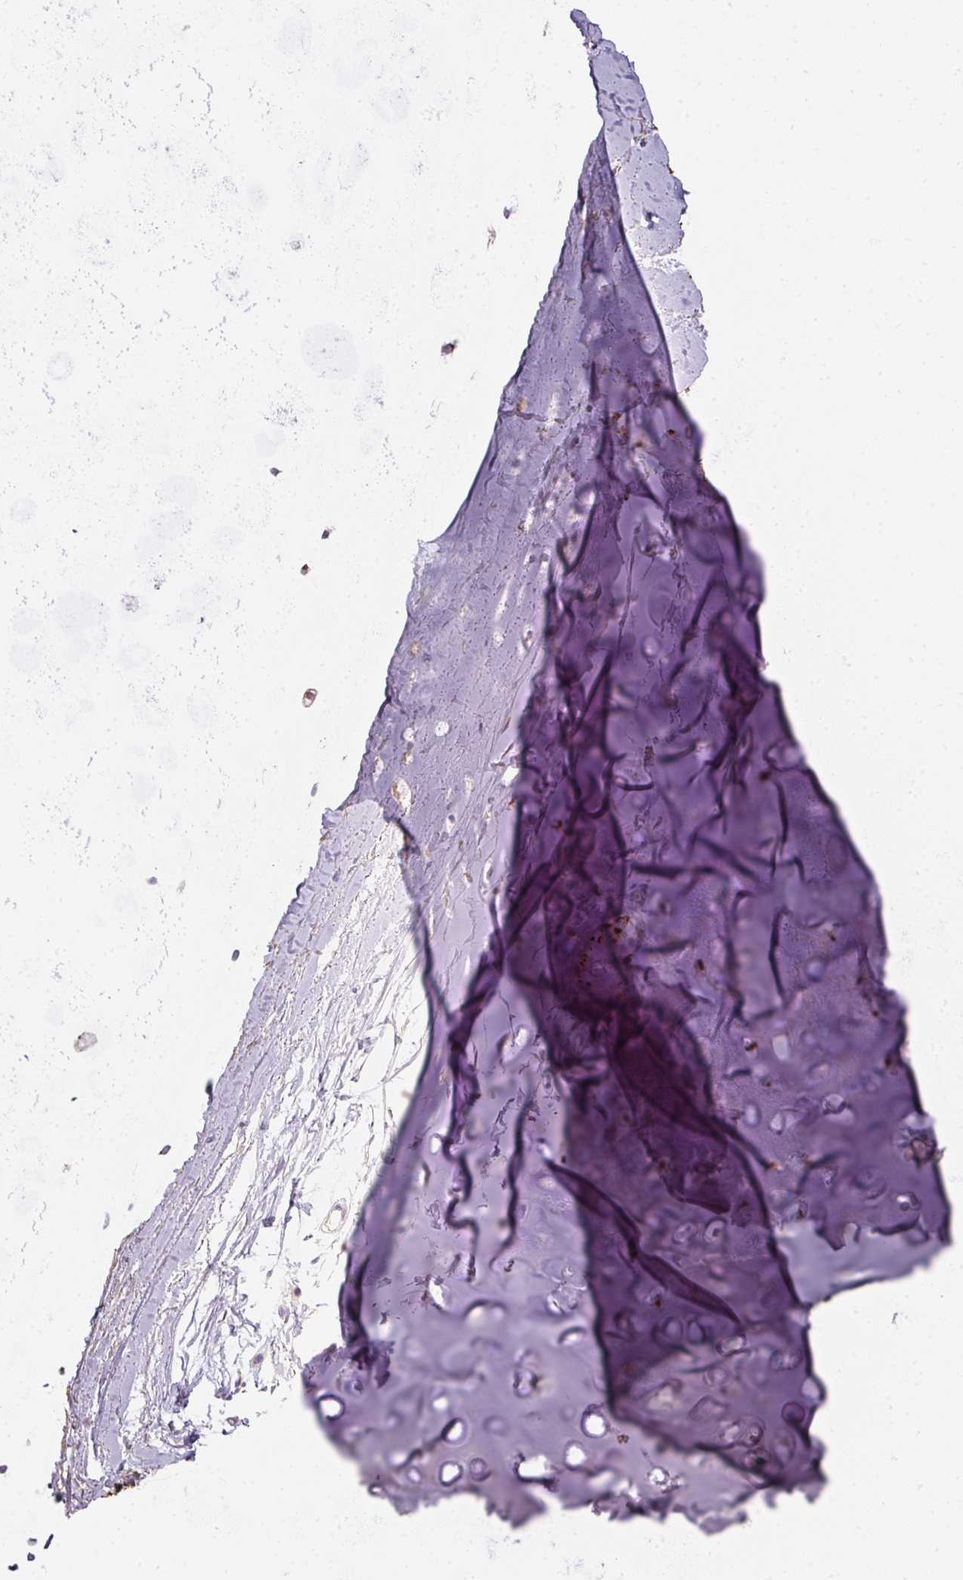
{"staining": {"intensity": "weak", "quantity": "25%-75%", "location": "cytoplasmic/membranous"}, "tissue": "adipose tissue", "cell_type": "Adipocytes", "image_type": "normal", "snomed": [{"axis": "morphology", "description": "Normal tissue, NOS"}, {"axis": "topography", "description": "Cartilage tissue"}, {"axis": "topography", "description": "Bronchus"}], "caption": "Protein expression by immunohistochemistry displays weak cytoplasmic/membranous expression in about 25%-75% of adipocytes in benign adipose tissue. (DAB (3,3'-diaminobenzidine) IHC, brown staining for protein, blue staining for nuclei).", "gene": "ATP8B2", "patient": {"sex": "female", "age": 72}}